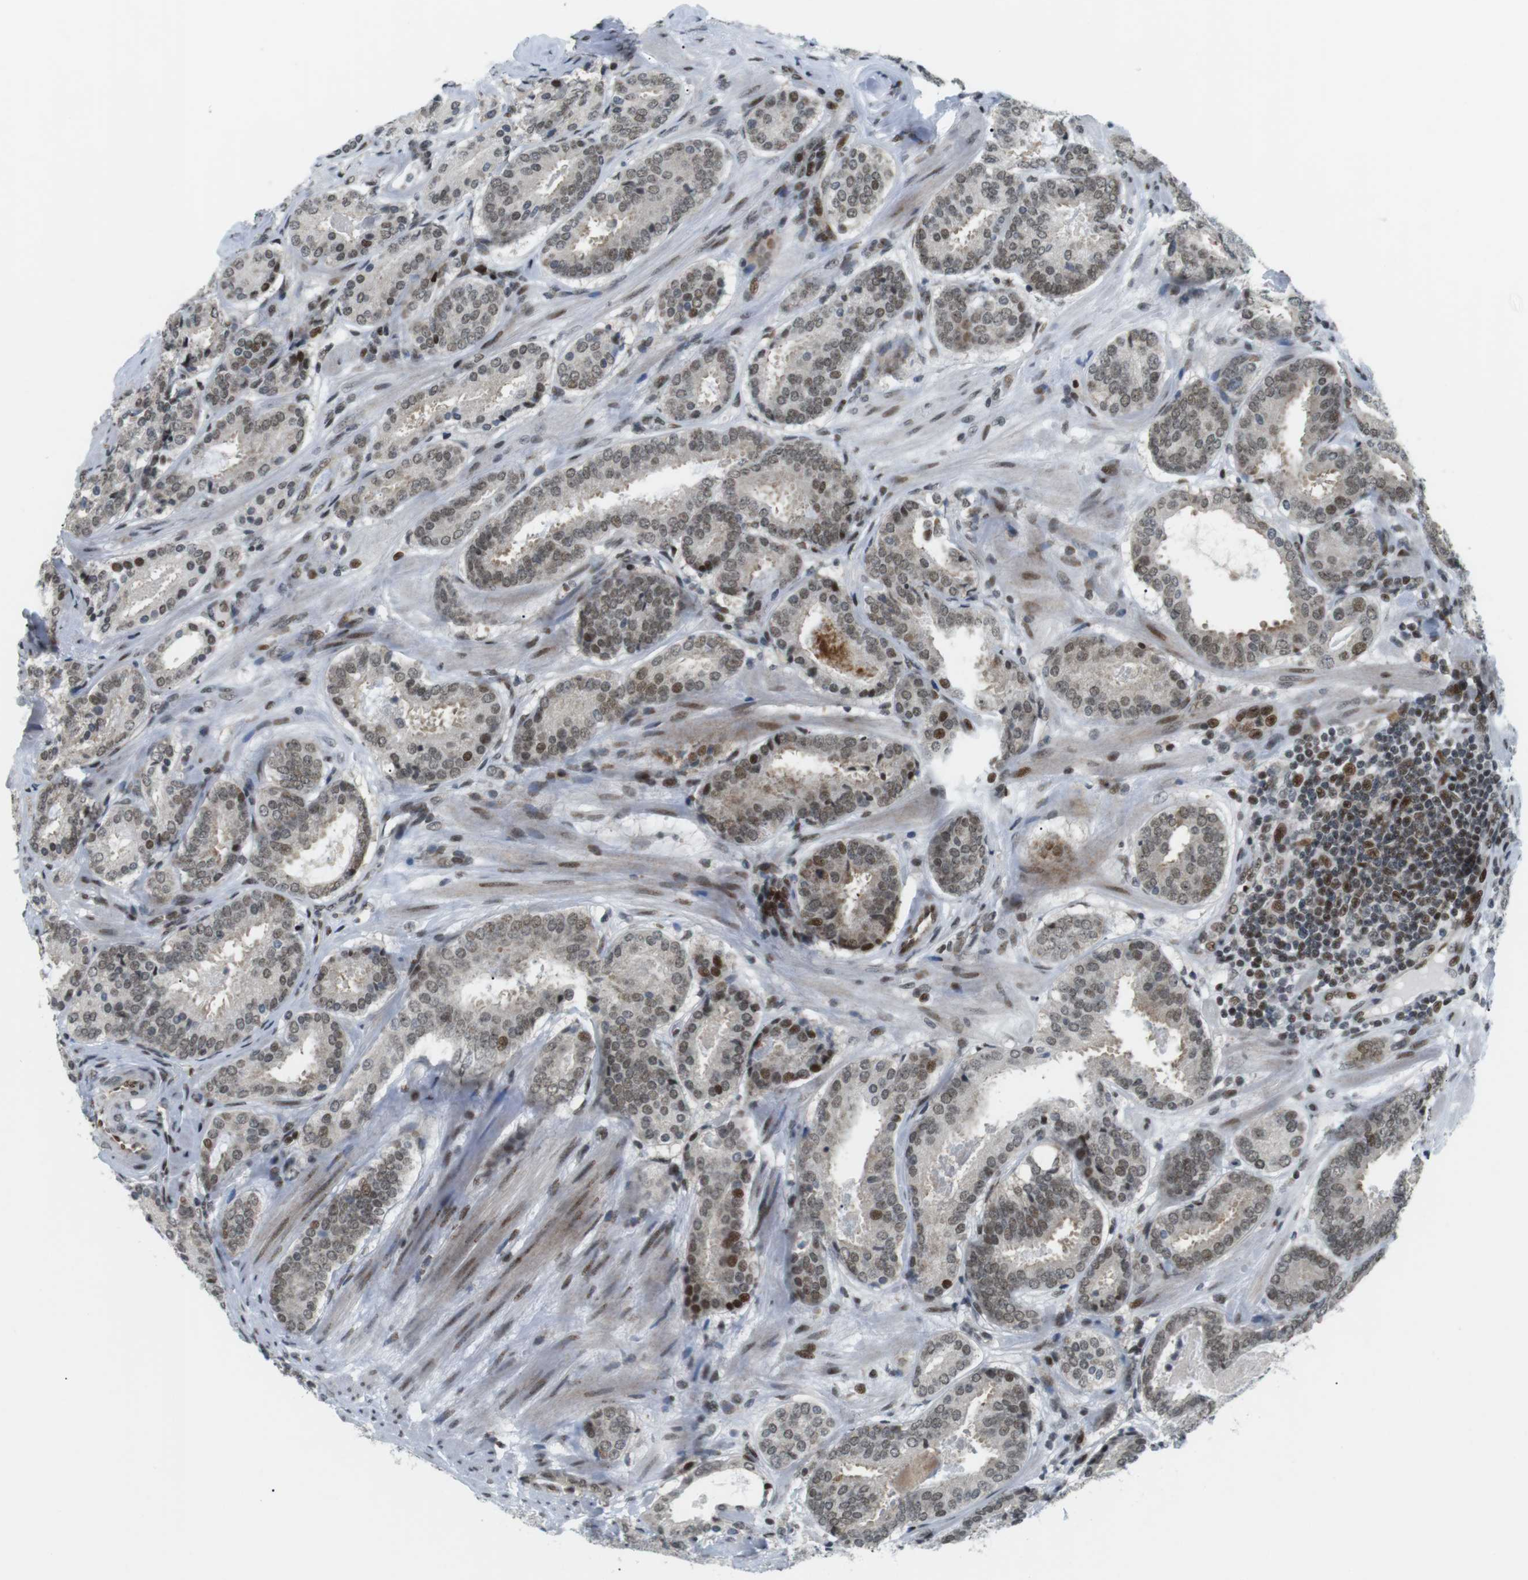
{"staining": {"intensity": "moderate", "quantity": "25%-75%", "location": "nuclear"}, "tissue": "prostate cancer", "cell_type": "Tumor cells", "image_type": "cancer", "snomed": [{"axis": "morphology", "description": "Adenocarcinoma, Low grade"}, {"axis": "topography", "description": "Prostate"}], "caption": "Tumor cells demonstrate medium levels of moderate nuclear positivity in about 25%-75% of cells in prostate adenocarcinoma (low-grade). The staining was performed using DAB (3,3'-diaminobenzidine) to visualize the protein expression in brown, while the nuclei were stained in blue with hematoxylin (Magnification: 20x).", "gene": "CDC27", "patient": {"sex": "male", "age": 69}}